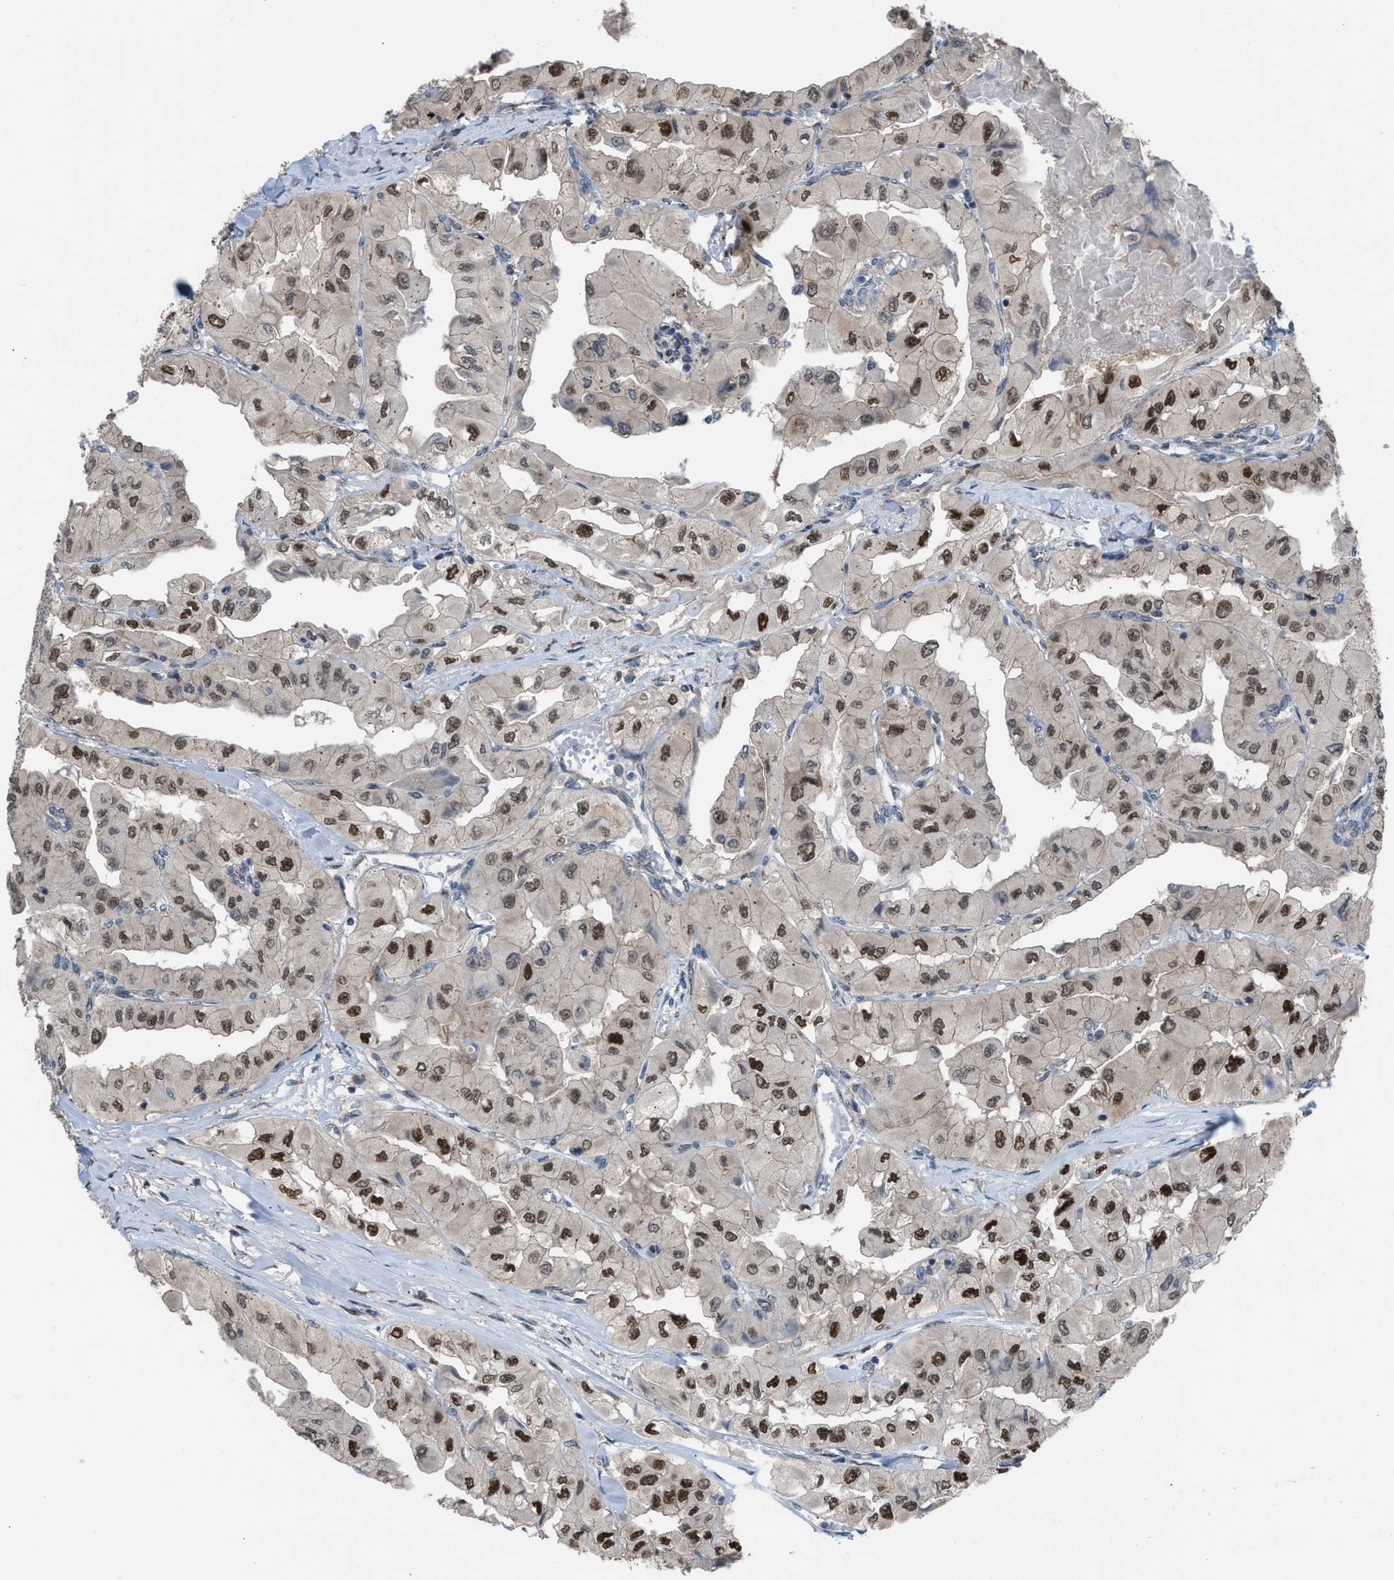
{"staining": {"intensity": "strong", "quantity": "25%-75%", "location": "cytoplasmic/membranous,nuclear"}, "tissue": "thyroid cancer", "cell_type": "Tumor cells", "image_type": "cancer", "snomed": [{"axis": "morphology", "description": "Papillary adenocarcinoma, NOS"}, {"axis": "topography", "description": "Thyroid gland"}], "caption": "Protein expression analysis of thyroid cancer demonstrates strong cytoplasmic/membranous and nuclear positivity in about 25%-75% of tumor cells.", "gene": "CRTC1", "patient": {"sex": "female", "age": 59}}